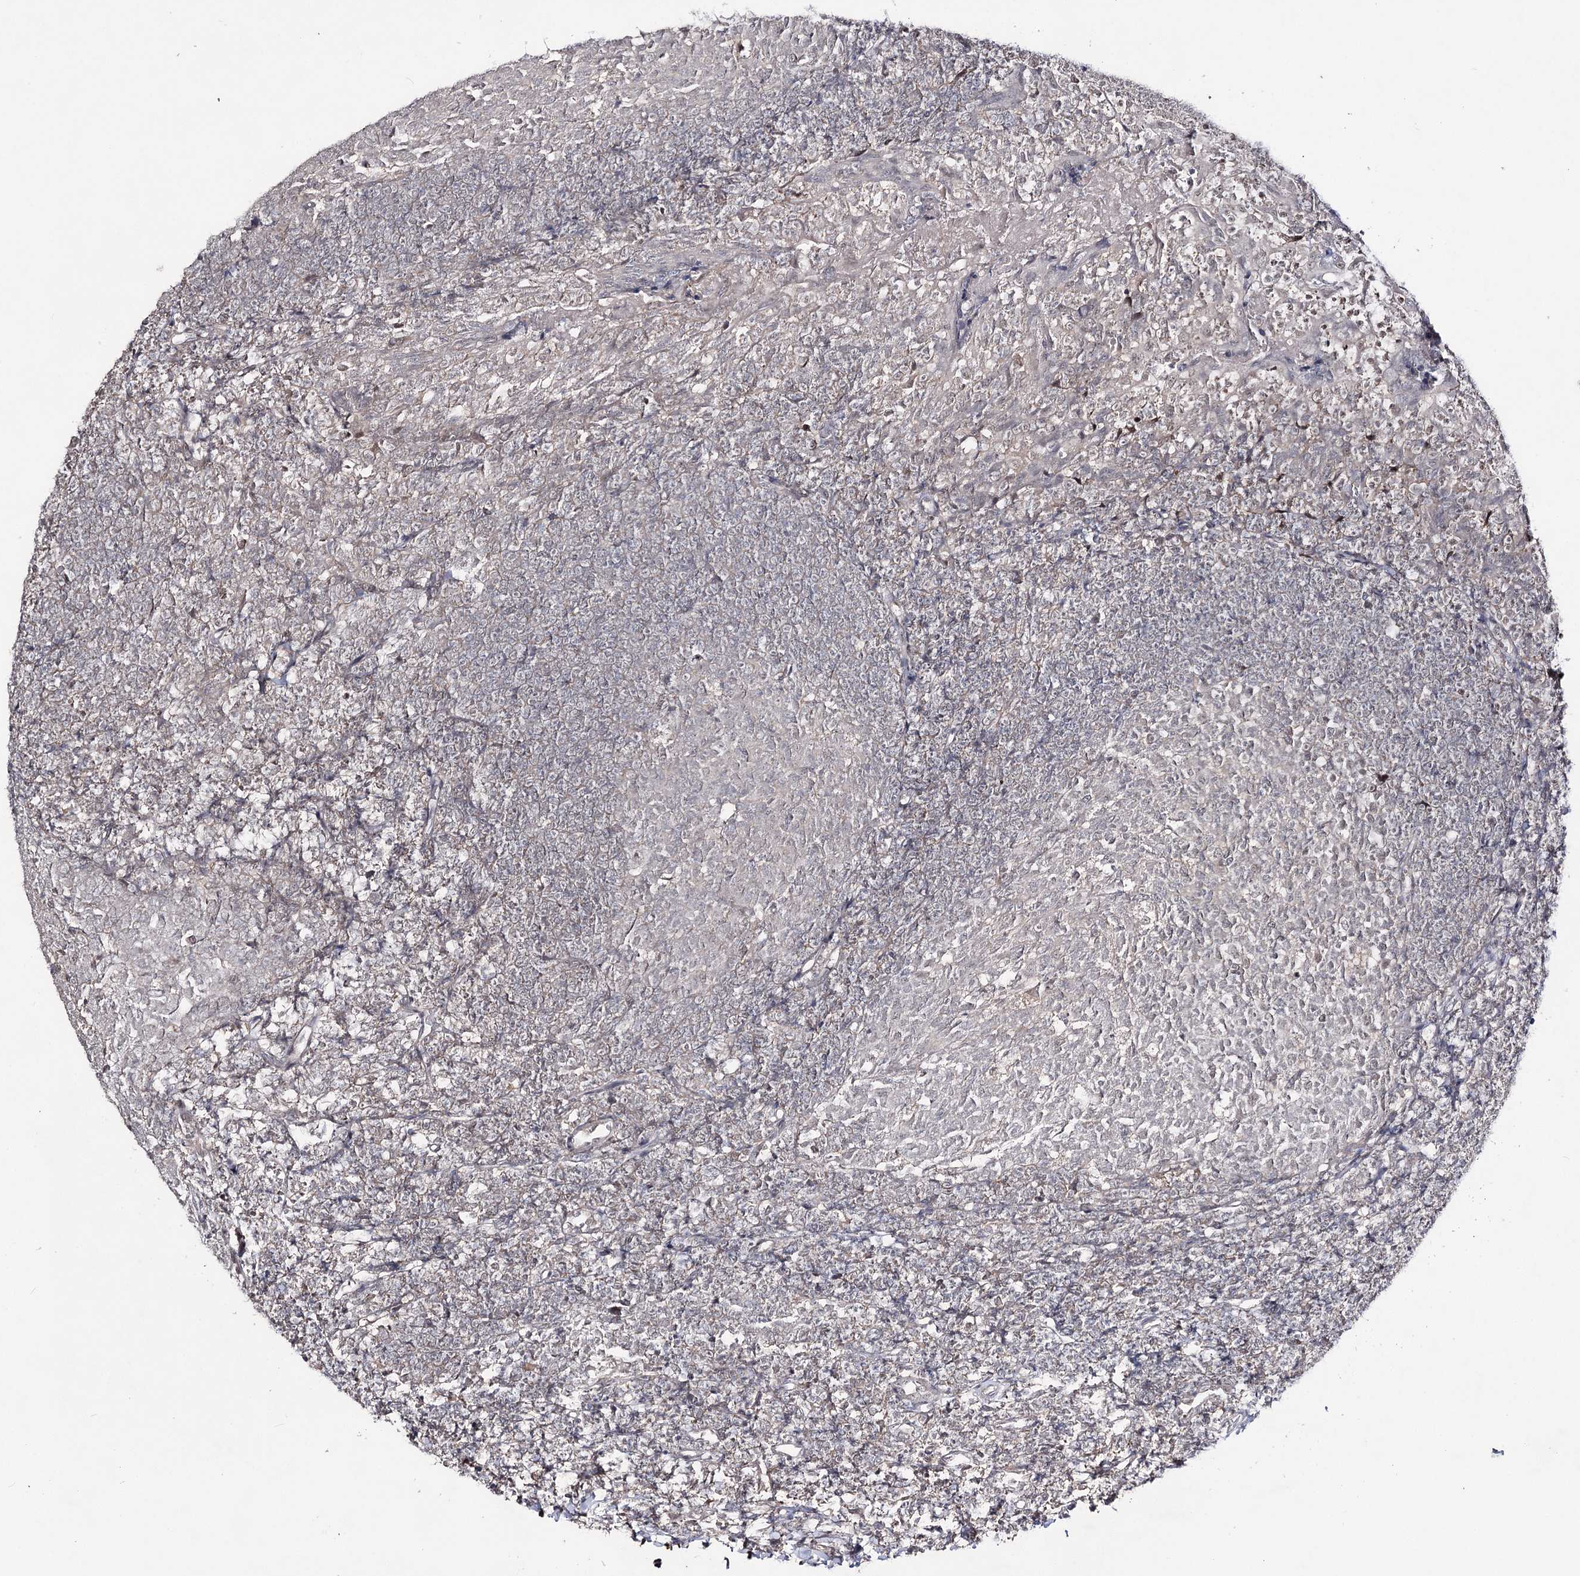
{"staining": {"intensity": "weak", "quantity": "<25%", "location": "cytoplasmic/membranous"}, "tissue": "tonsil", "cell_type": "Germinal center cells", "image_type": "normal", "snomed": [{"axis": "morphology", "description": "Normal tissue, NOS"}, {"axis": "topography", "description": "Tonsil"}], "caption": "Germinal center cells show no significant positivity in normal tonsil.", "gene": "HSD11B2", "patient": {"sex": "female", "age": 10}}